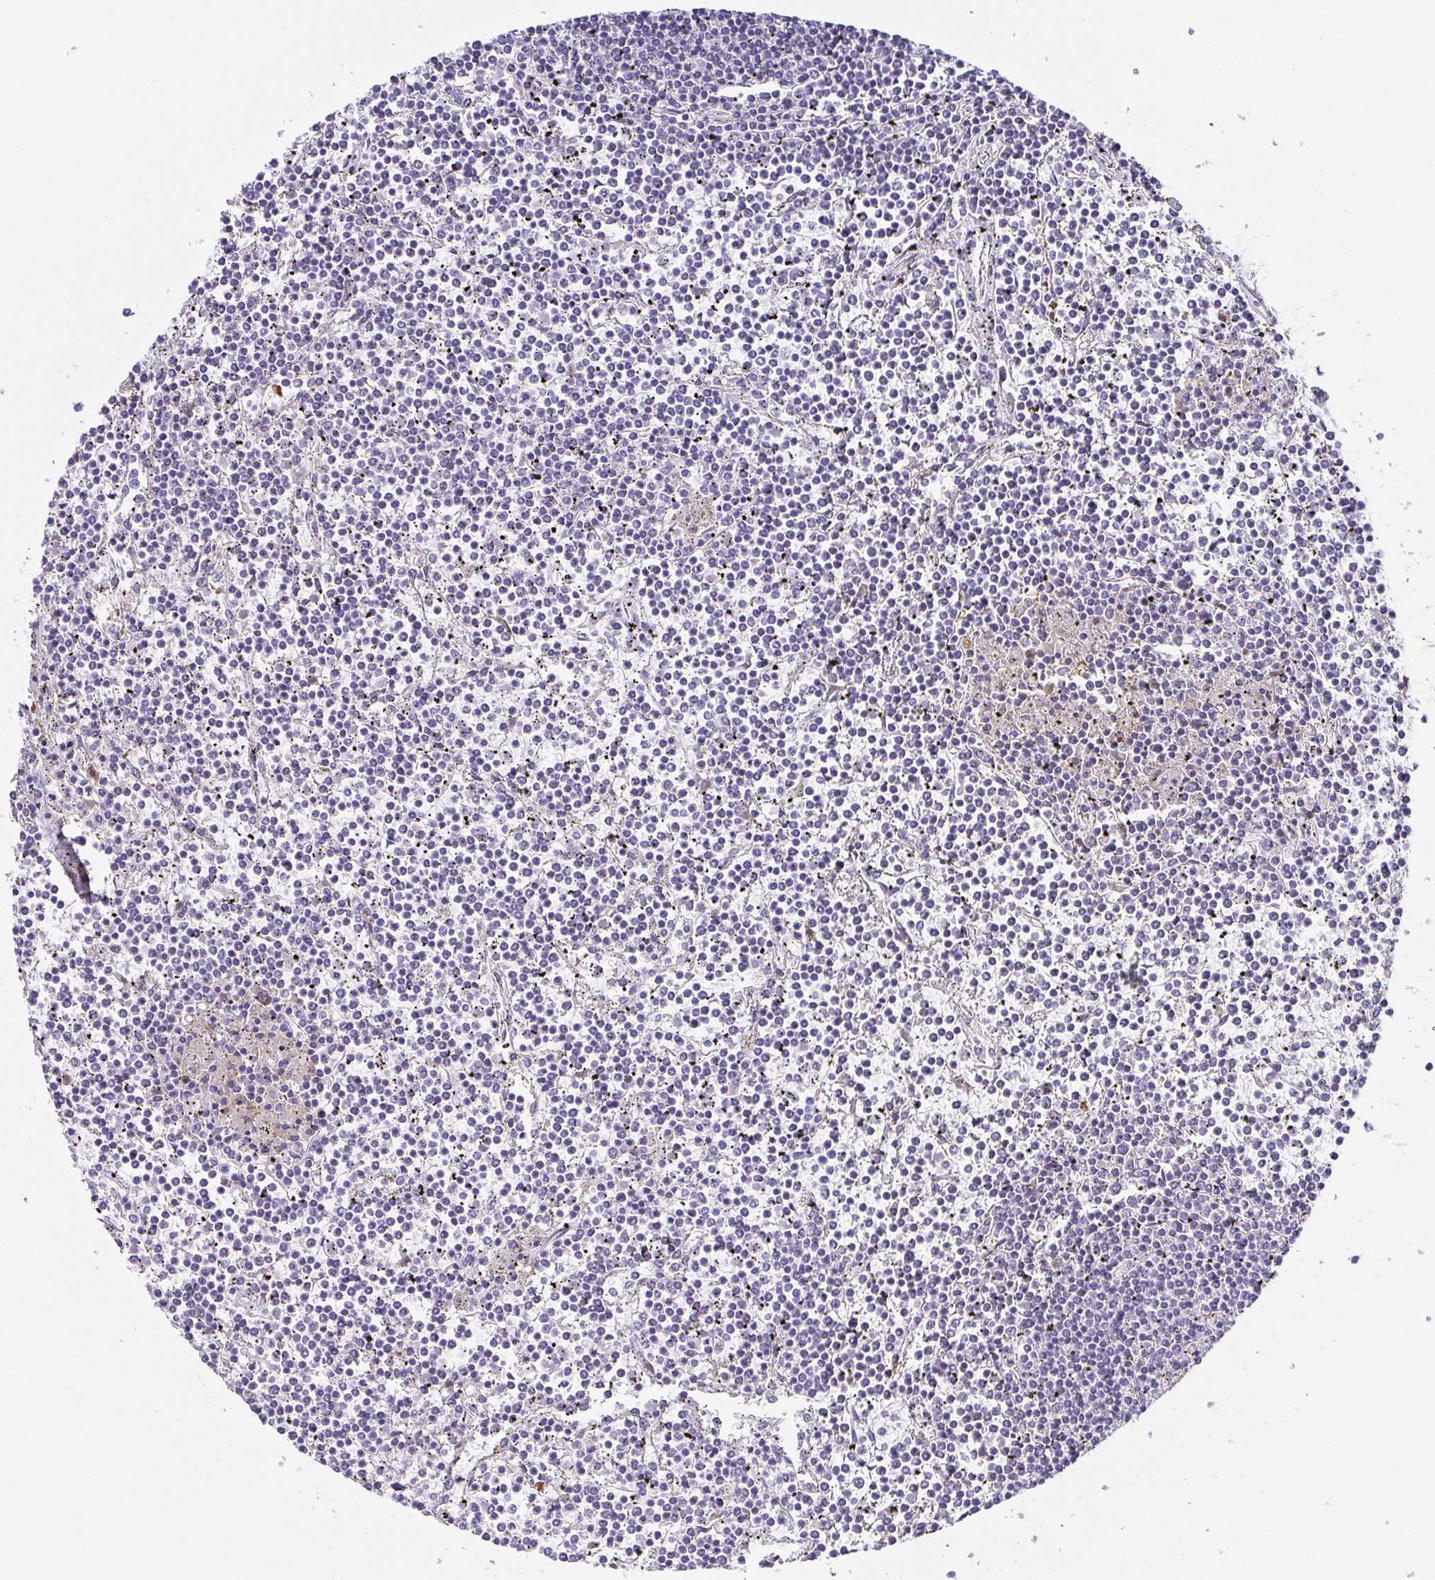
{"staining": {"intensity": "negative", "quantity": "none", "location": "none"}, "tissue": "lymphoma", "cell_type": "Tumor cells", "image_type": "cancer", "snomed": [{"axis": "morphology", "description": "Malignant lymphoma, non-Hodgkin's type, Low grade"}, {"axis": "topography", "description": "Spleen"}], "caption": "Lymphoma was stained to show a protein in brown. There is no significant positivity in tumor cells. The staining was performed using DAB (3,3'-diaminobenzidine) to visualize the protein expression in brown, while the nuclei were stained in blue with hematoxylin (Magnification: 20x).", "gene": "RNASE7", "patient": {"sex": "female", "age": 19}}